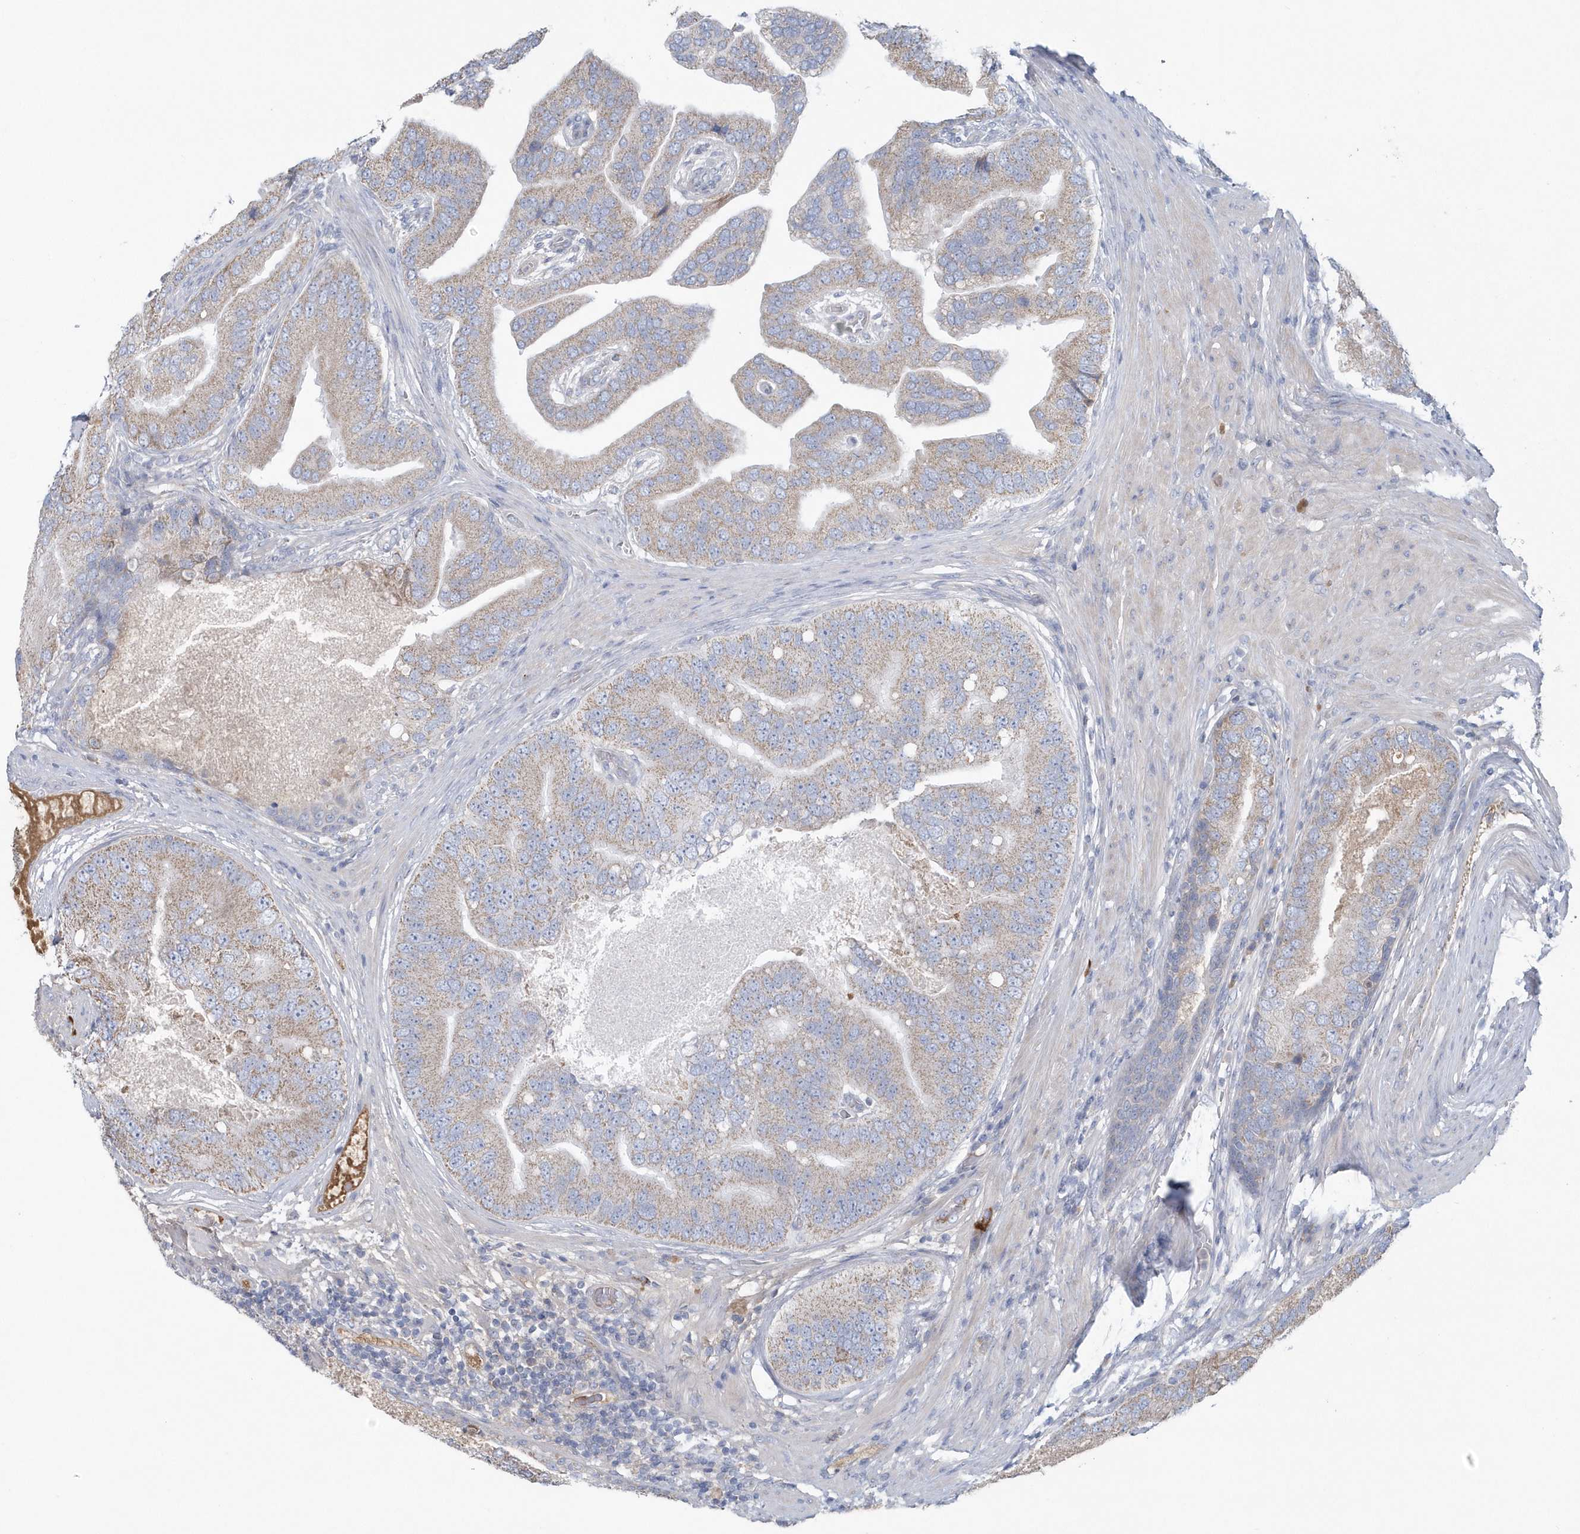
{"staining": {"intensity": "weak", "quantity": ">75%", "location": "cytoplasmic/membranous"}, "tissue": "prostate cancer", "cell_type": "Tumor cells", "image_type": "cancer", "snomed": [{"axis": "morphology", "description": "Adenocarcinoma, High grade"}, {"axis": "topography", "description": "Prostate"}], "caption": "Protein staining by immunohistochemistry shows weak cytoplasmic/membranous staining in approximately >75% of tumor cells in prostate high-grade adenocarcinoma.", "gene": "SPATA18", "patient": {"sex": "male", "age": 70}}